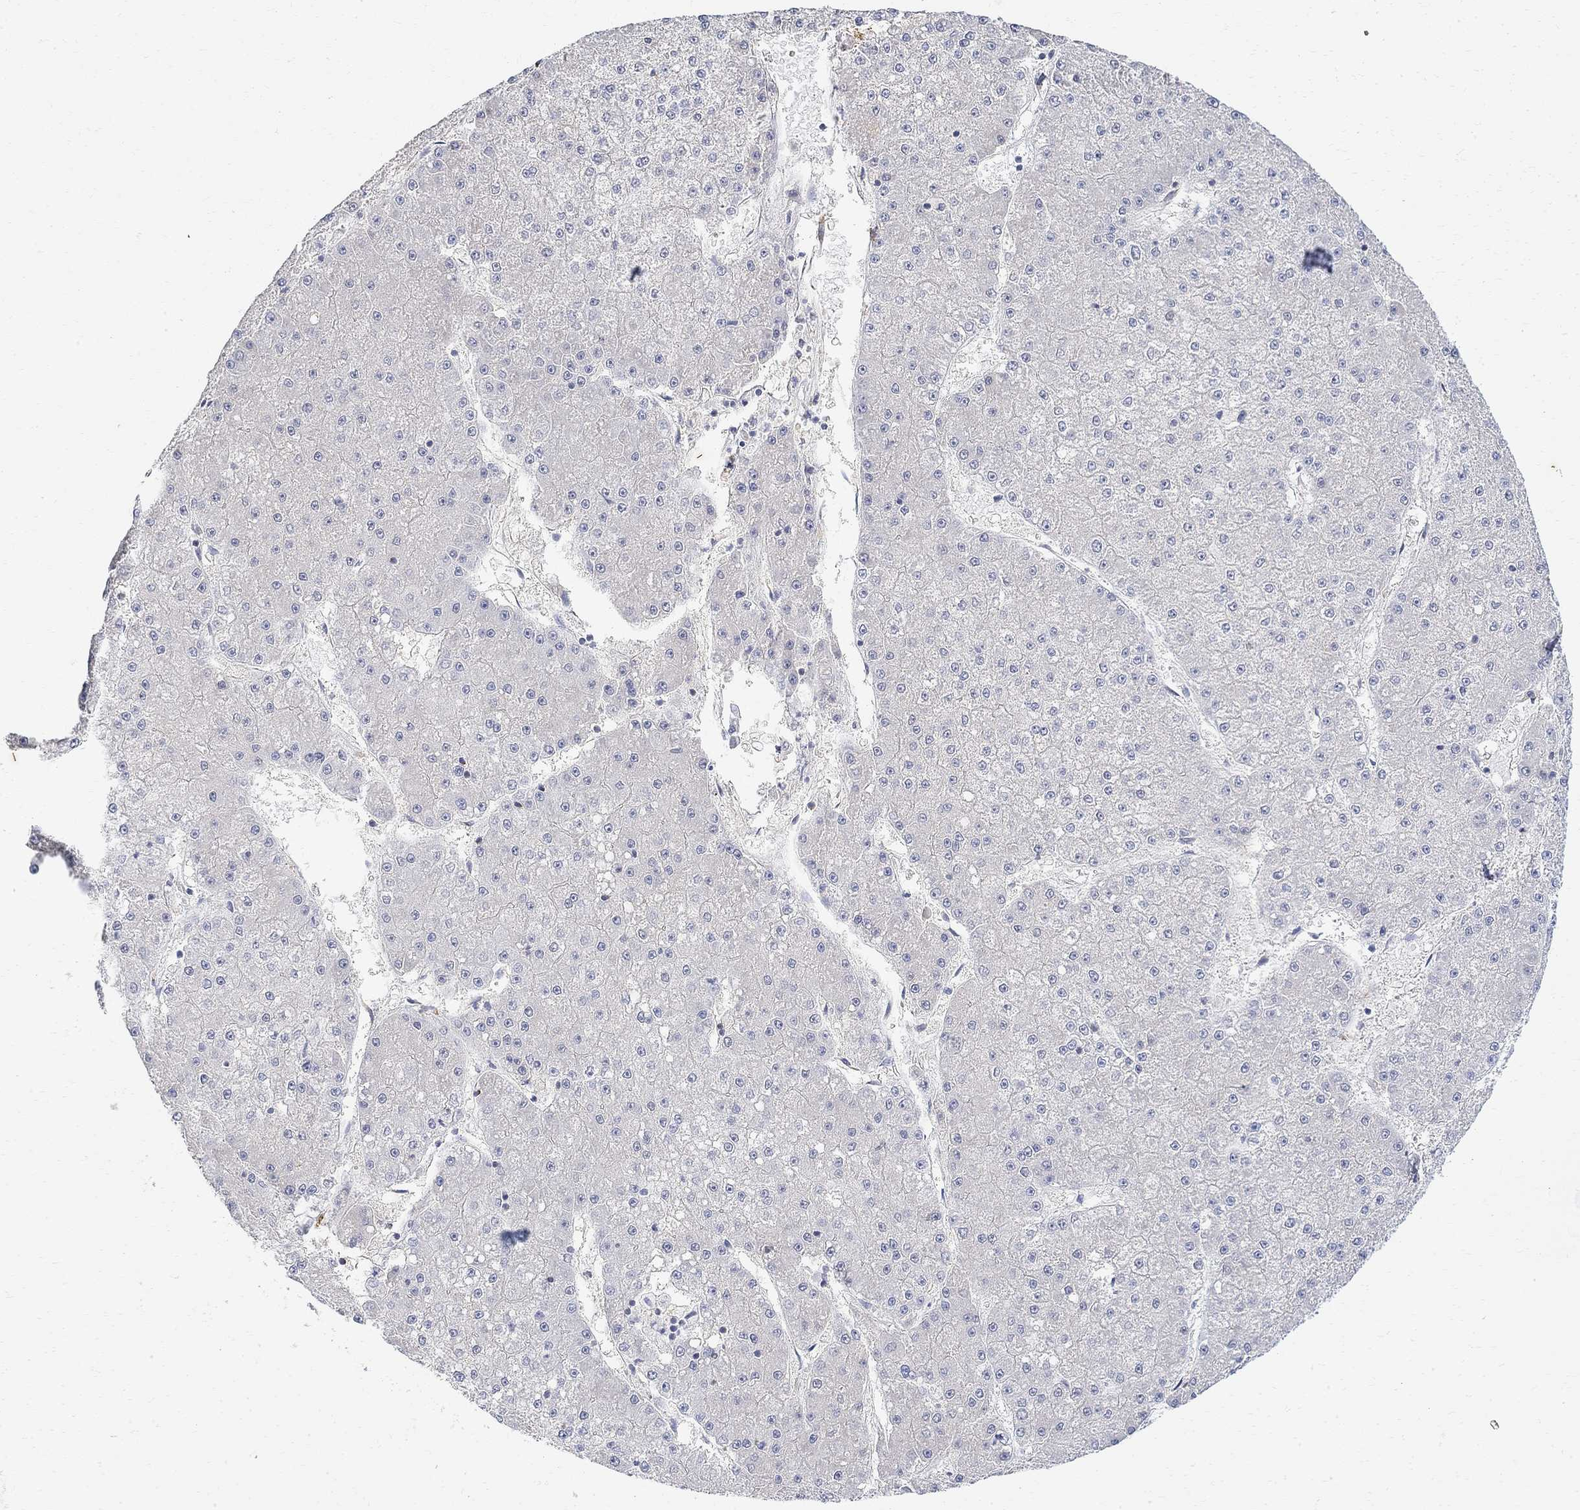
{"staining": {"intensity": "negative", "quantity": "none", "location": "none"}, "tissue": "liver cancer", "cell_type": "Tumor cells", "image_type": "cancer", "snomed": [{"axis": "morphology", "description": "Carcinoma, Hepatocellular, NOS"}, {"axis": "topography", "description": "Liver"}], "caption": "This is an immunohistochemistry micrograph of liver cancer. There is no expression in tumor cells.", "gene": "FNDC5", "patient": {"sex": "male", "age": 73}}